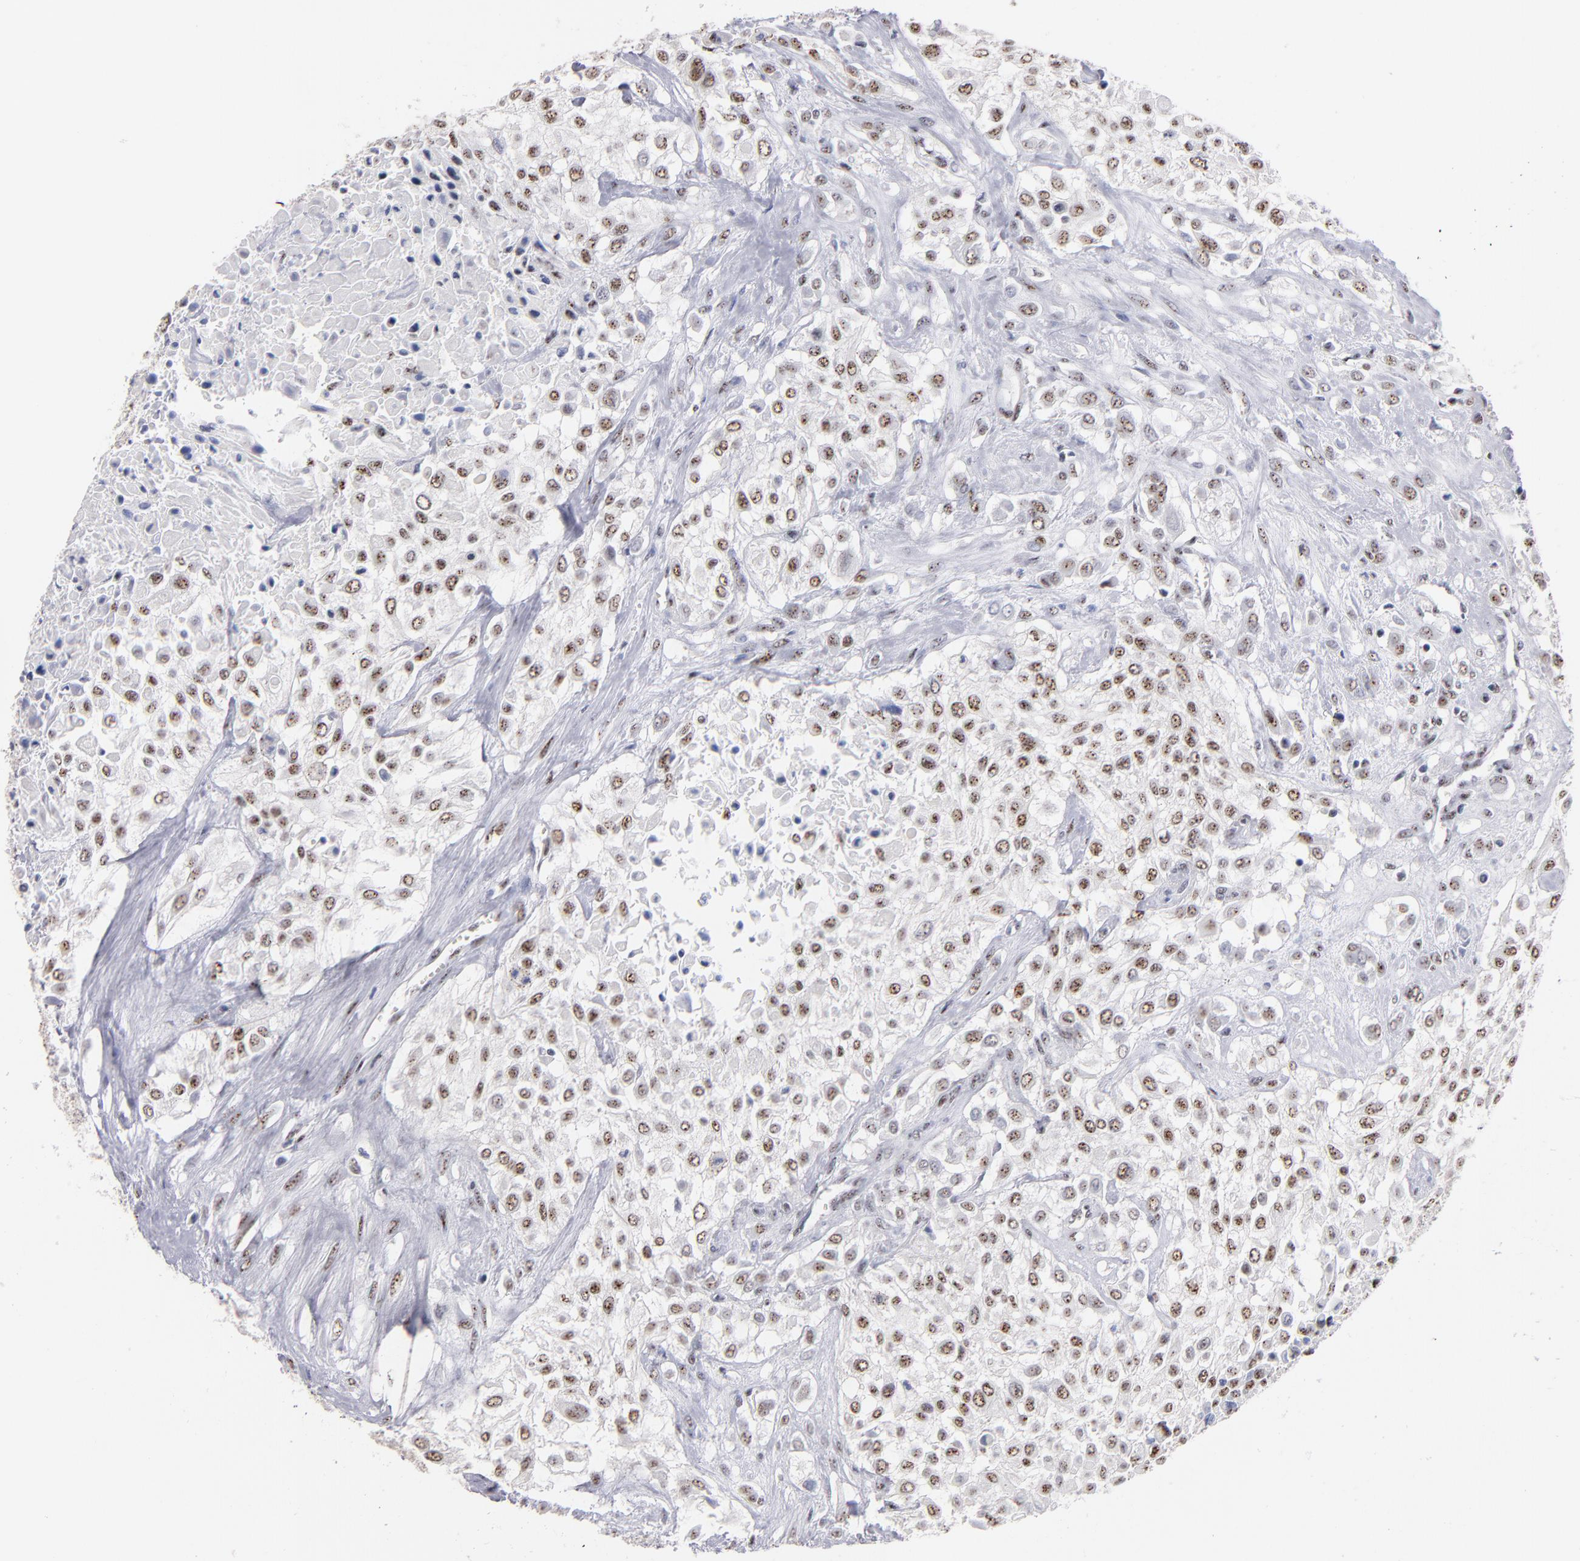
{"staining": {"intensity": "moderate", "quantity": ">75%", "location": "nuclear"}, "tissue": "urothelial cancer", "cell_type": "Tumor cells", "image_type": "cancer", "snomed": [{"axis": "morphology", "description": "Urothelial carcinoma, High grade"}, {"axis": "topography", "description": "Urinary bladder"}], "caption": "High-magnification brightfield microscopy of urothelial carcinoma (high-grade) stained with DAB (3,3'-diaminobenzidine) (brown) and counterstained with hematoxylin (blue). tumor cells exhibit moderate nuclear staining is identified in approximately>75% of cells. The protein is shown in brown color, while the nuclei are stained blue.", "gene": "RAF1", "patient": {"sex": "male", "age": 57}}